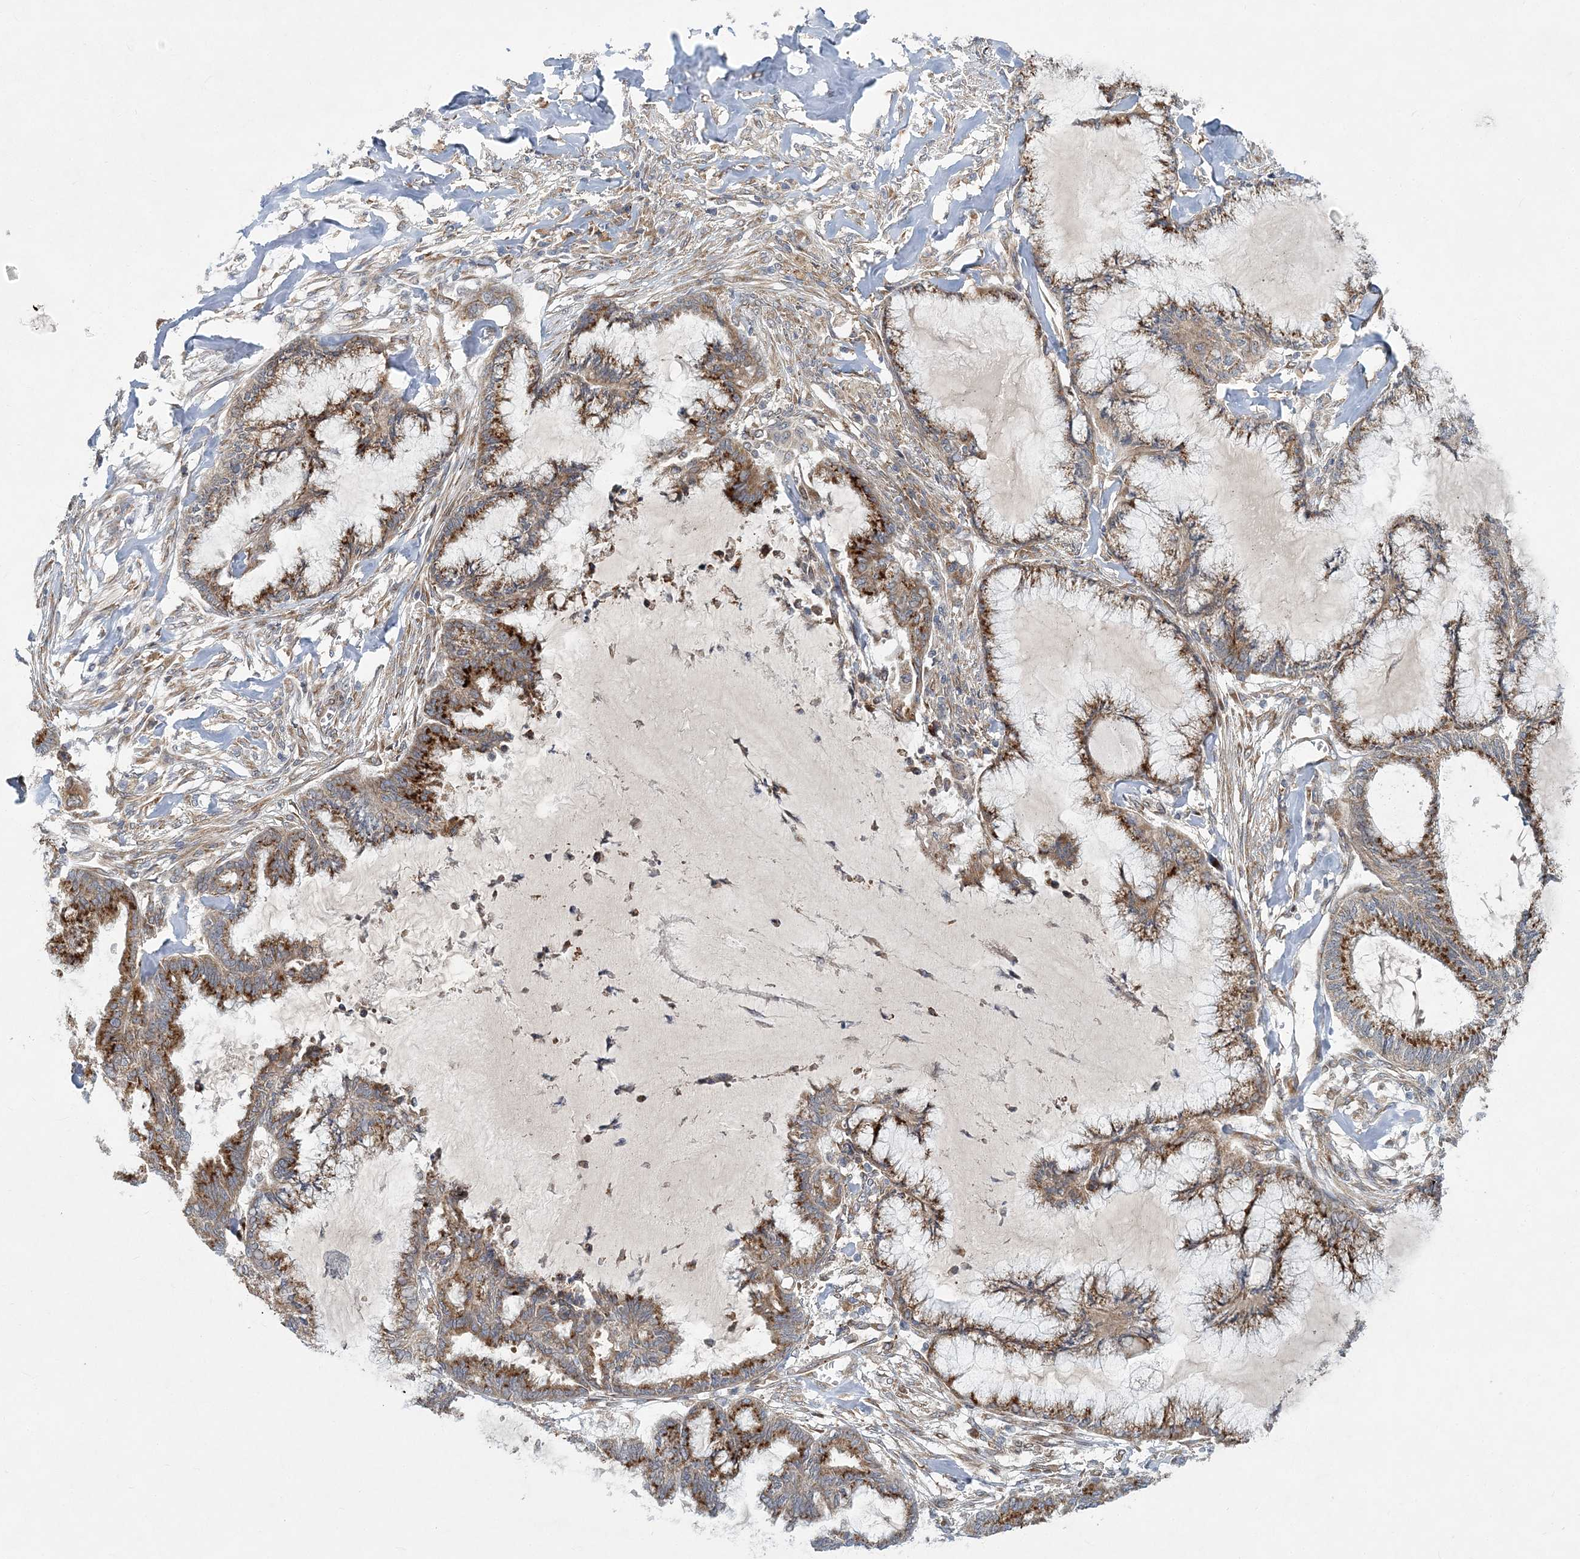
{"staining": {"intensity": "strong", "quantity": ">75%", "location": "cytoplasmic/membranous"}, "tissue": "endometrial cancer", "cell_type": "Tumor cells", "image_type": "cancer", "snomed": [{"axis": "morphology", "description": "Adenocarcinoma, NOS"}, {"axis": "topography", "description": "Endometrium"}], "caption": "High-power microscopy captured an immunohistochemistry micrograph of endometrial cancer (adenocarcinoma), revealing strong cytoplasmic/membranous staining in about >75% of tumor cells. (DAB (3,3'-diaminobenzidine) IHC with brightfield microscopy, high magnification).", "gene": "NBAS", "patient": {"sex": "female", "age": 86}}